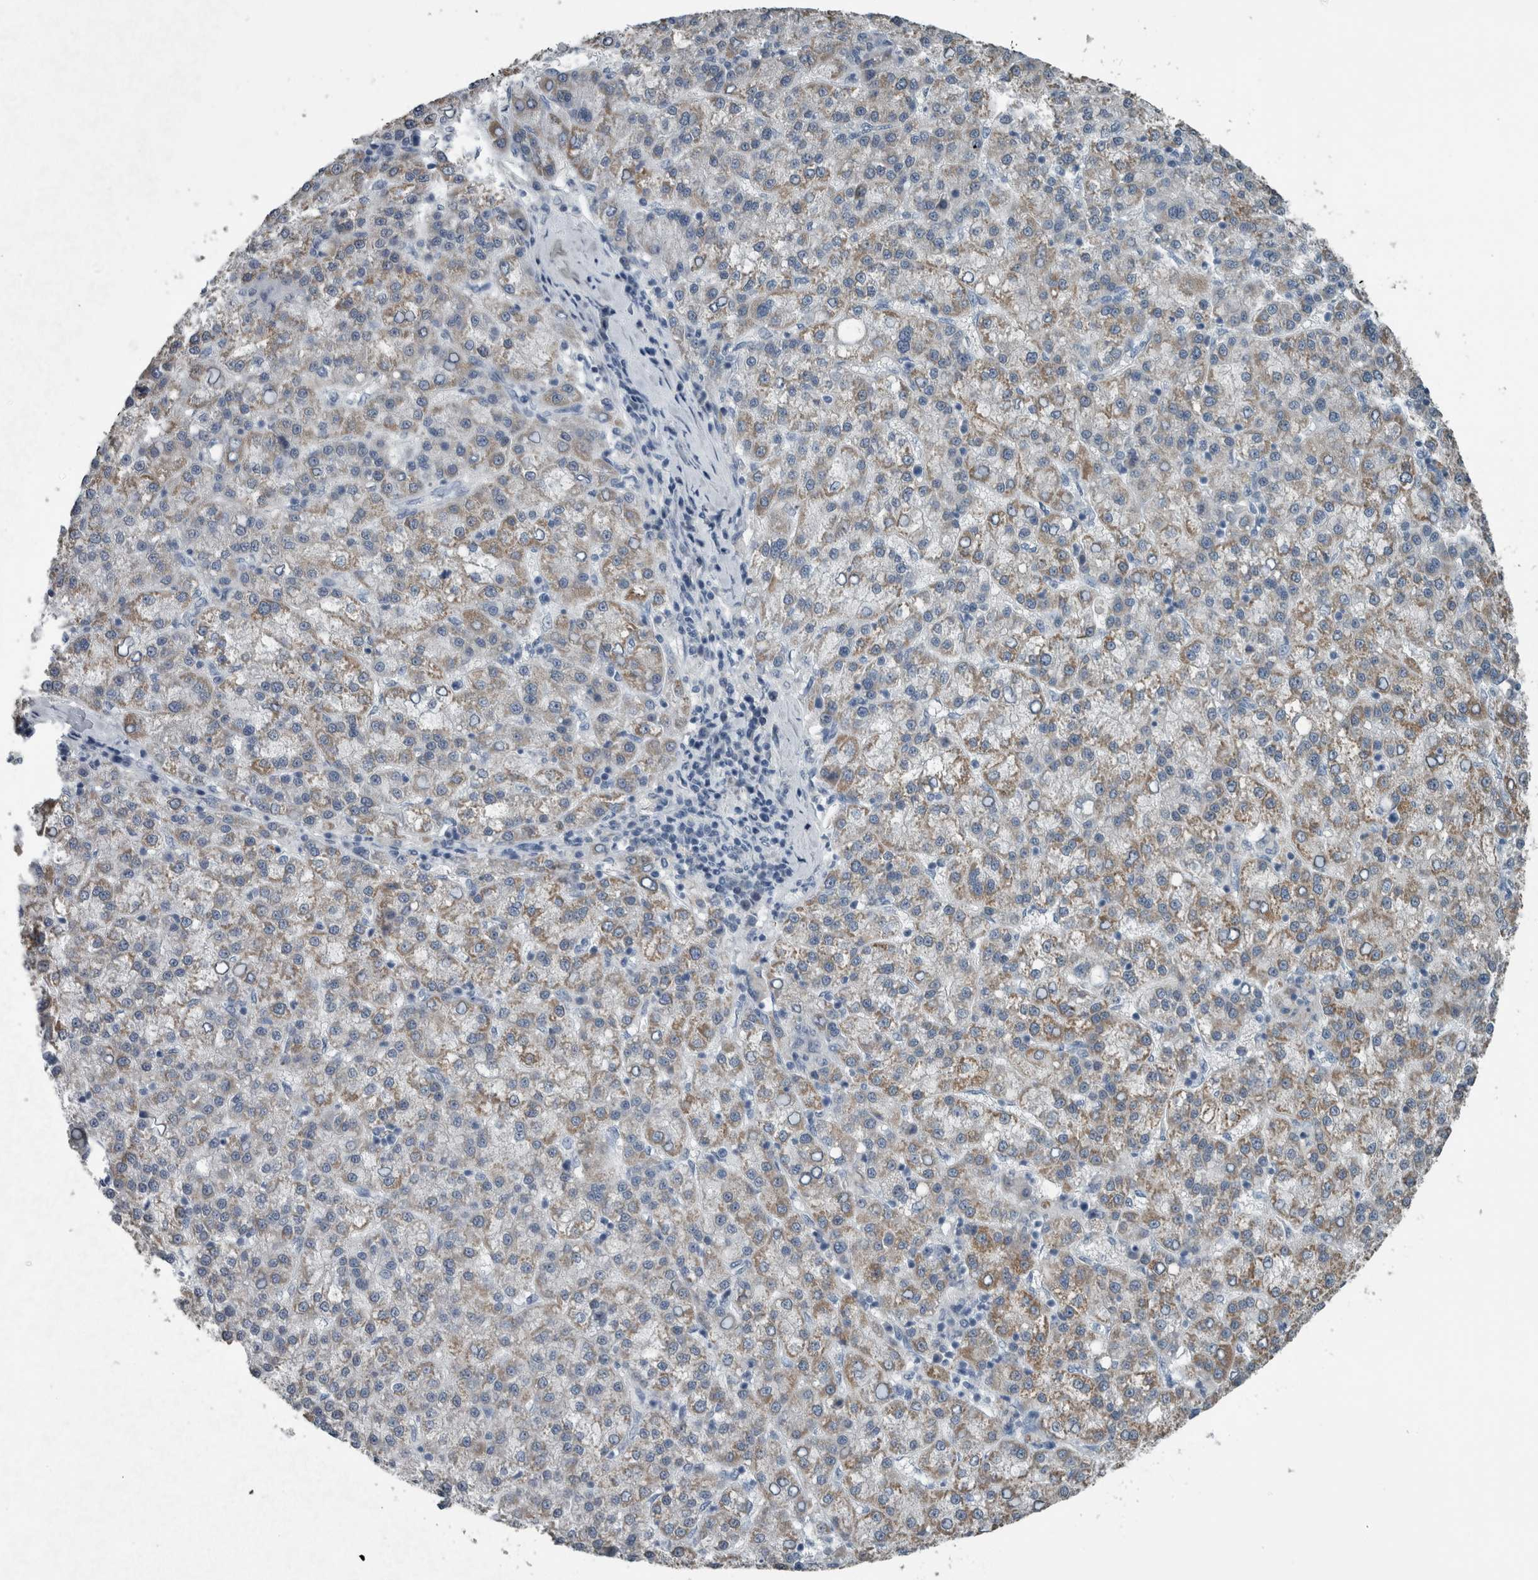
{"staining": {"intensity": "moderate", "quantity": "25%-75%", "location": "cytoplasmic/membranous"}, "tissue": "liver cancer", "cell_type": "Tumor cells", "image_type": "cancer", "snomed": [{"axis": "morphology", "description": "Carcinoma, Hepatocellular, NOS"}, {"axis": "topography", "description": "Liver"}], "caption": "Immunohistochemistry (IHC) of human liver hepatocellular carcinoma reveals medium levels of moderate cytoplasmic/membranous staining in about 25%-75% of tumor cells. (IHC, brightfield microscopy, high magnification).", "gene": "ACSF2", "patient": {"sex": "female", "age": 58}}